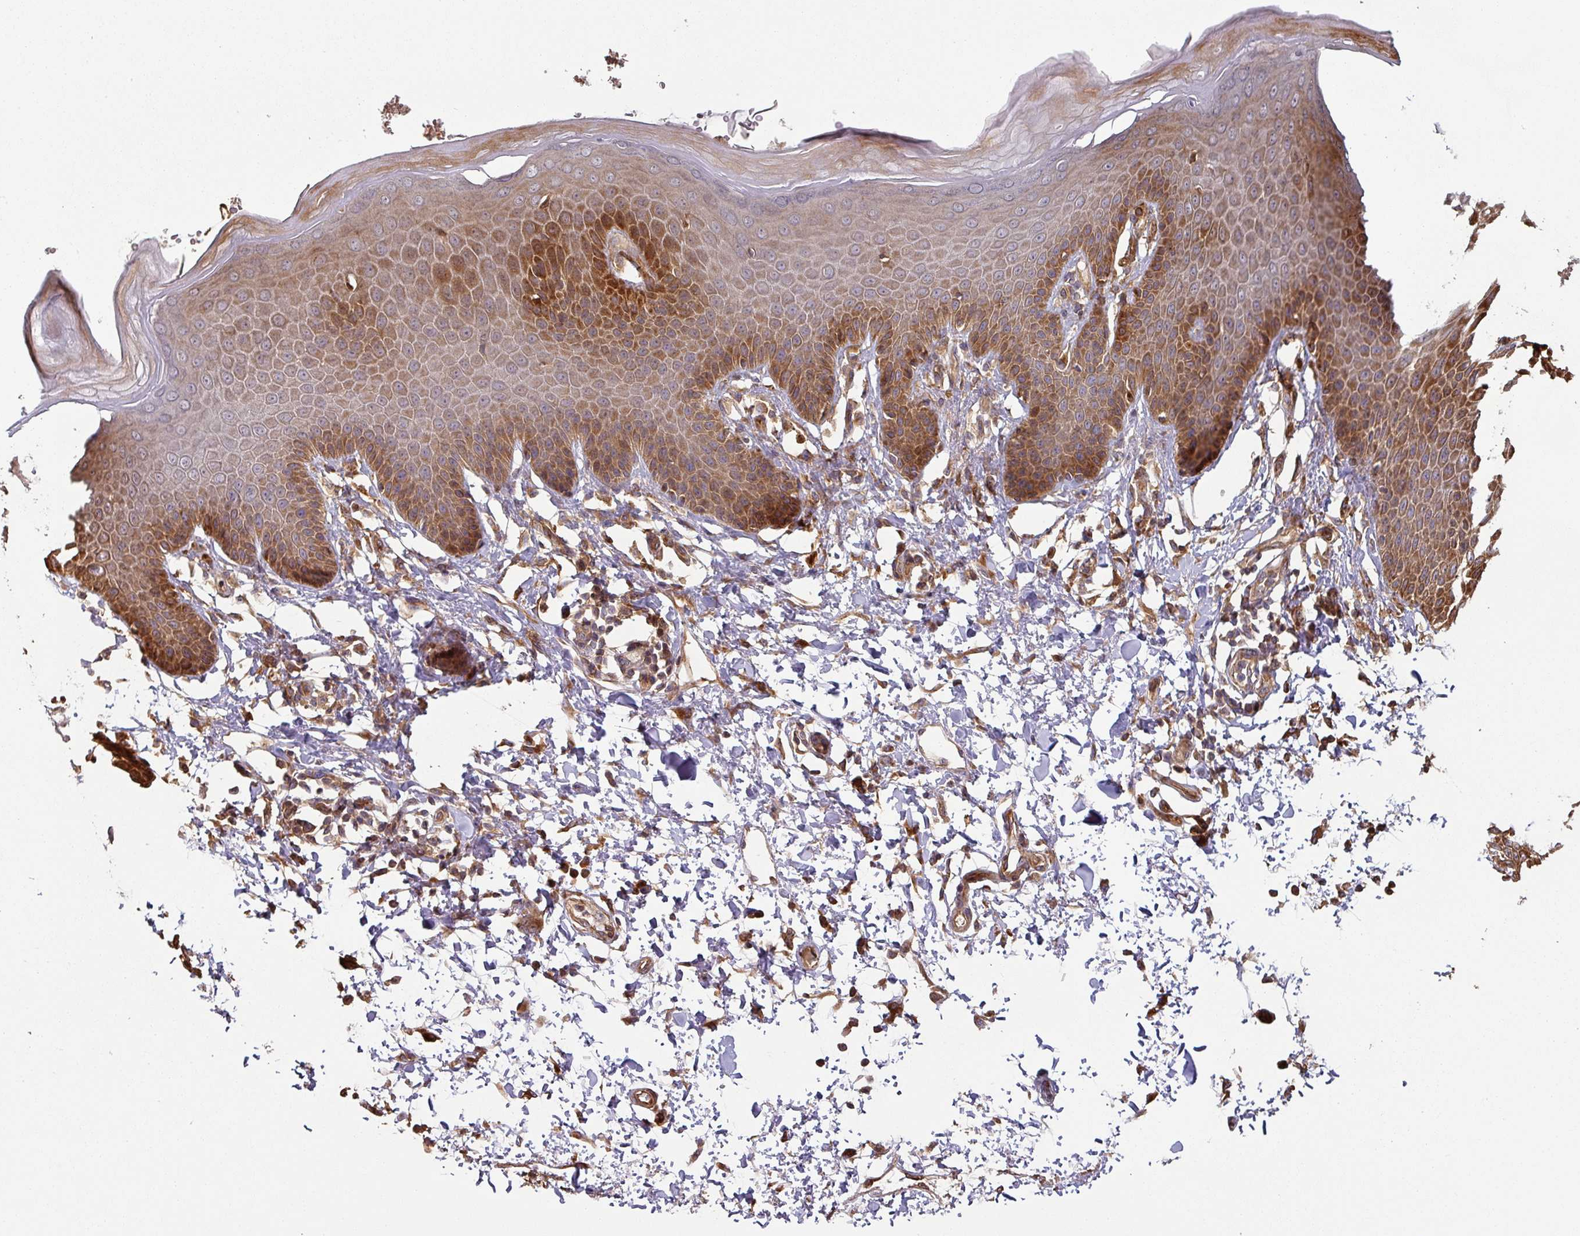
{"staining": {"intensity": "strong", "quantity": "25%-75%", "location": "cytoplasmic/membranous"}, "tissue": "skin", "cell_type": "Epidermal cells", "image_type": "normal", "snomed": [{"axis": "morphology", "description": "Normal tissue, NOS"}, {"axis": "topography", "description": "Peripheral nerve tissue"}], "caption": "Protein expression analysis of normal skin shows strong cytoplasmic/membranous staining in approximately 25%-75% of epidermal cells.", "gene": "SIK1", "patient": {"sex": "male", "age": 51}}